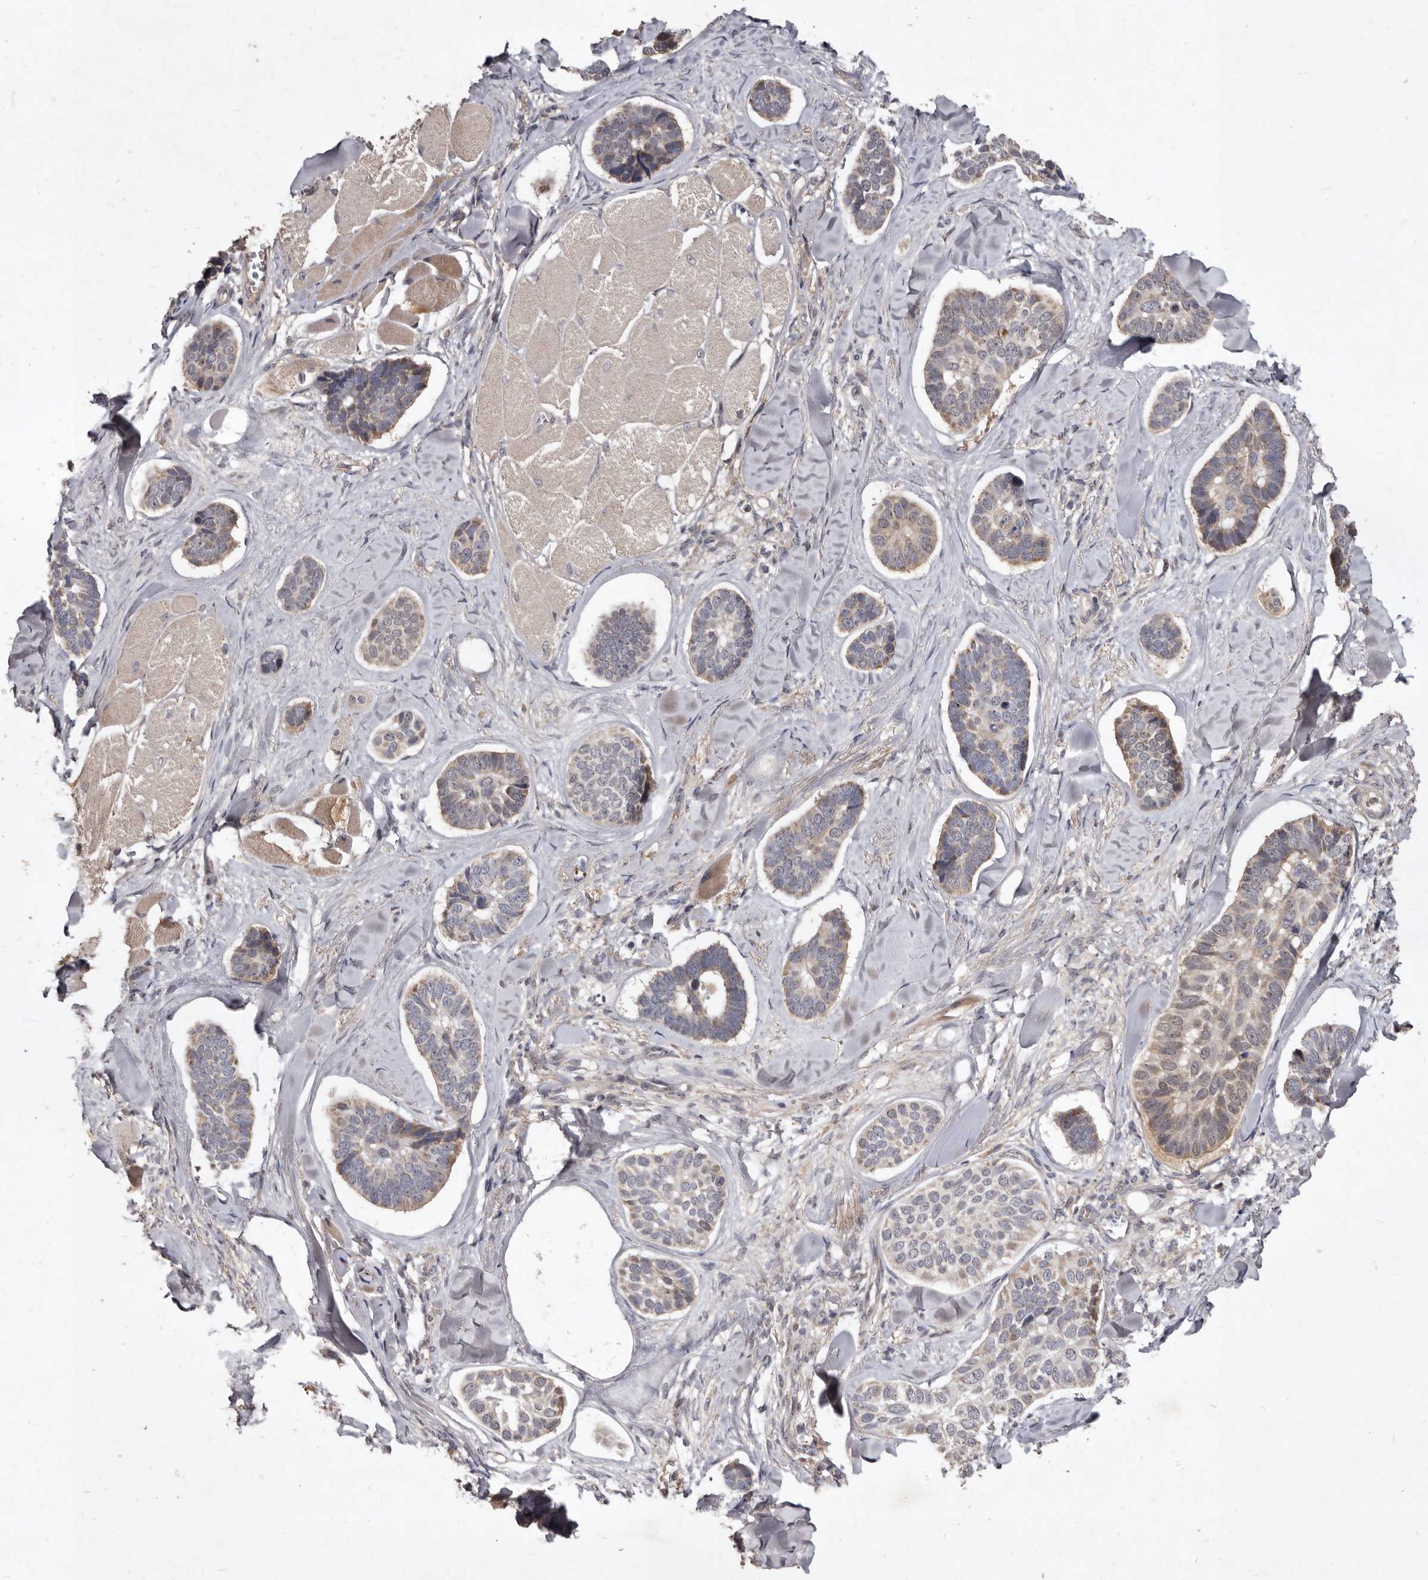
{"staining": {"intensity": "moderate", "quantity": "<25%", "location": "cytoplasmic/membranous"}, "tissue": "skin cancer", "cell_type": "Tumor cells", "image_type": "cancer", "snomed": [{"axis": "morphology", "description": "Basal cell carcinoma"}, {"axis": "topography", "description": "Skin"}], "caption": "Skin cancer stained for a protein (brown) shows moderate cytoplasmic/membranous positive positivity in approximately <25% of tumor cells.", "gene": "FLAD1", "patient": {"sex": "male", "age": 62}}